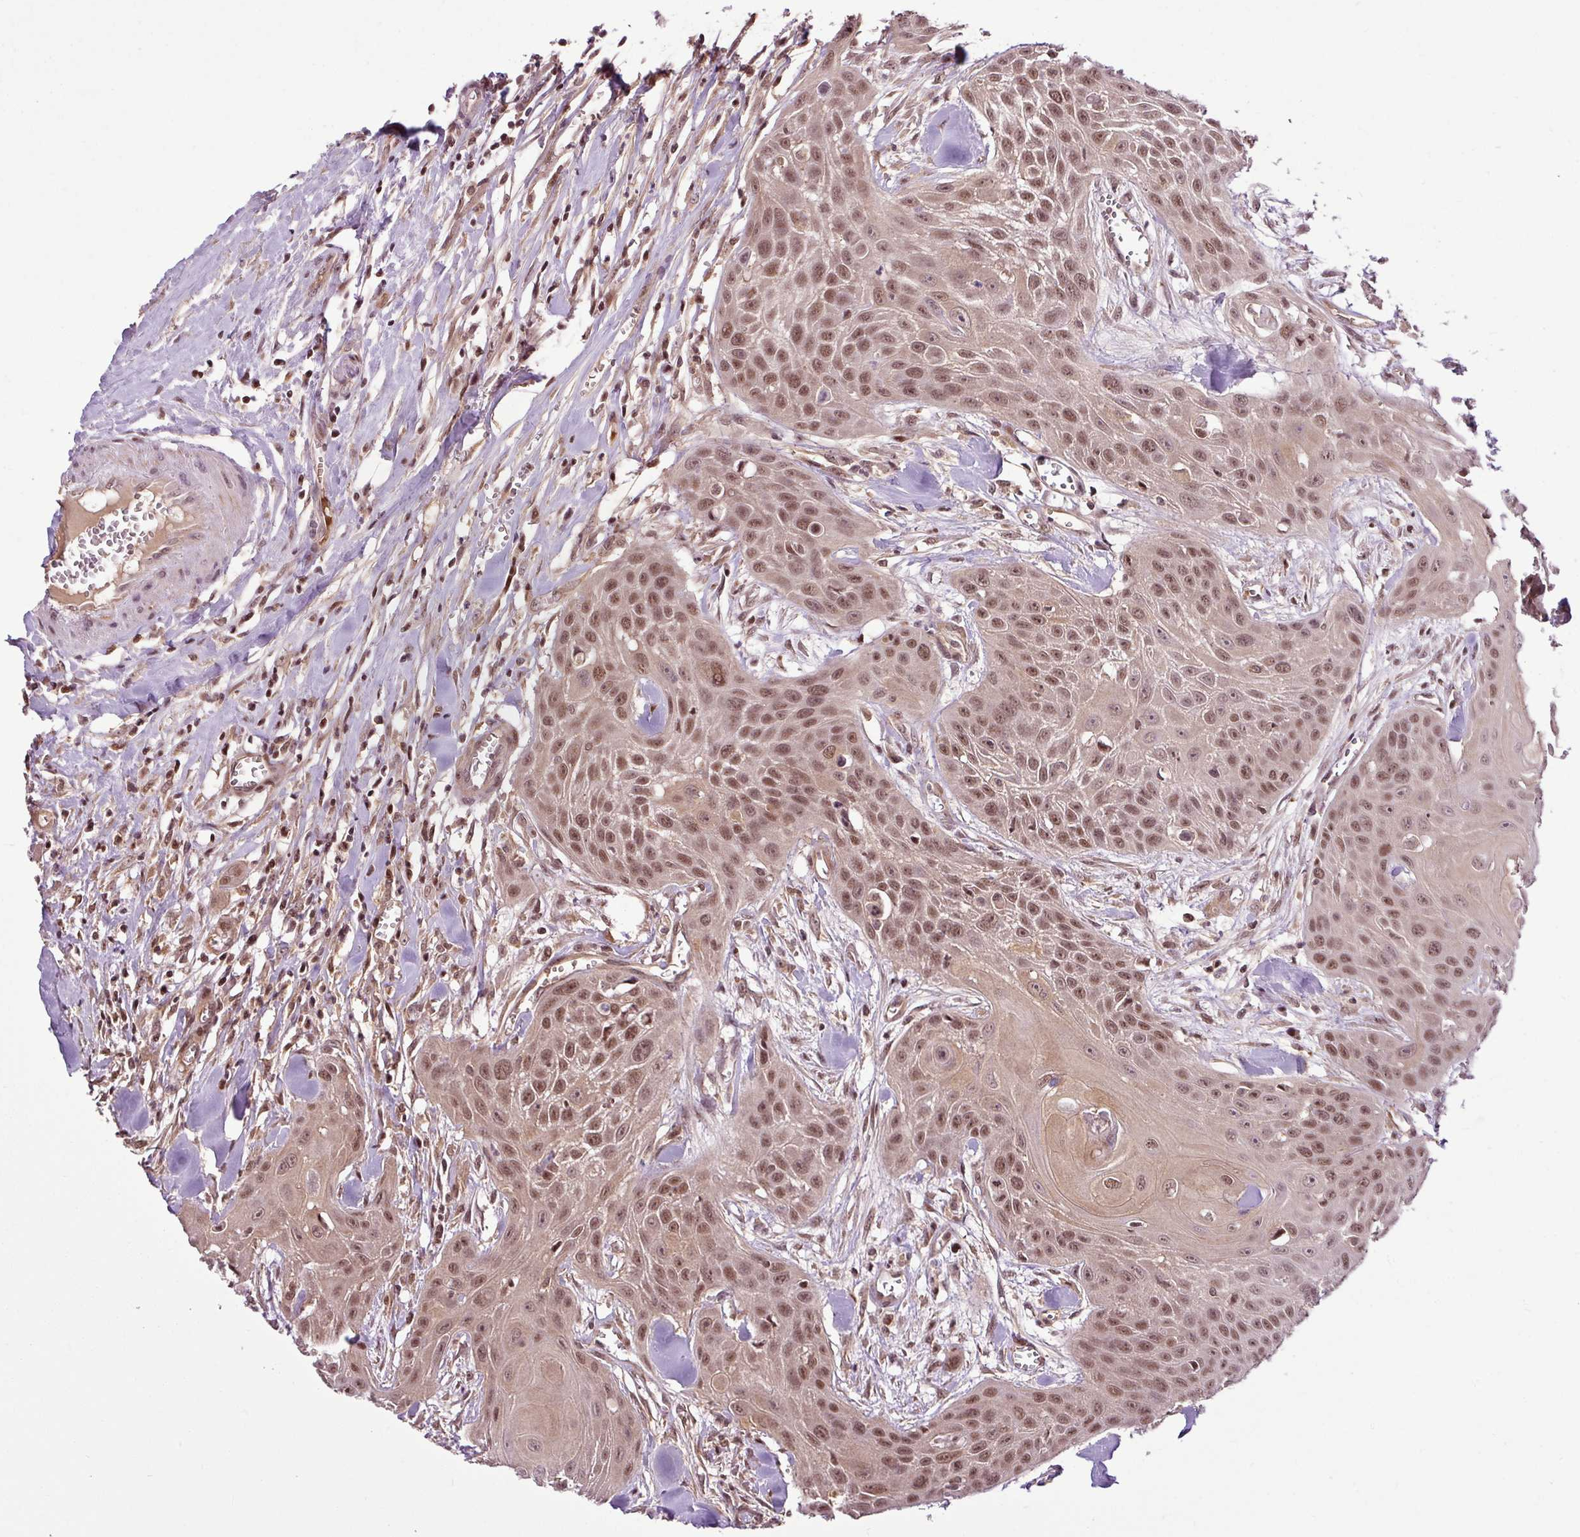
{"staining": {"intensity": "moderate", "quantity": ">75%", "location": "nuclear"}, "tissue": "head and neck cancer", "cell_type": "Tumor cells", "image_type": "cancer", "snomed": [{"axis": "morphology", "description": "Squamous cell carcinoma, NOS"}, {"axis": "topography", "description": "Lymph node"}, {"axis": "topography", "description": "Salivary gland"}, {"axis": "topography", "description": "Head-Neck"}], "caption": "Squamous cell carcinoma (head and neck) tissue displays moderate nuclear positivity in approximately >75% of tumor cells", "gene": "ITPKC", "patient": {"sex": "female", "age": 74}}